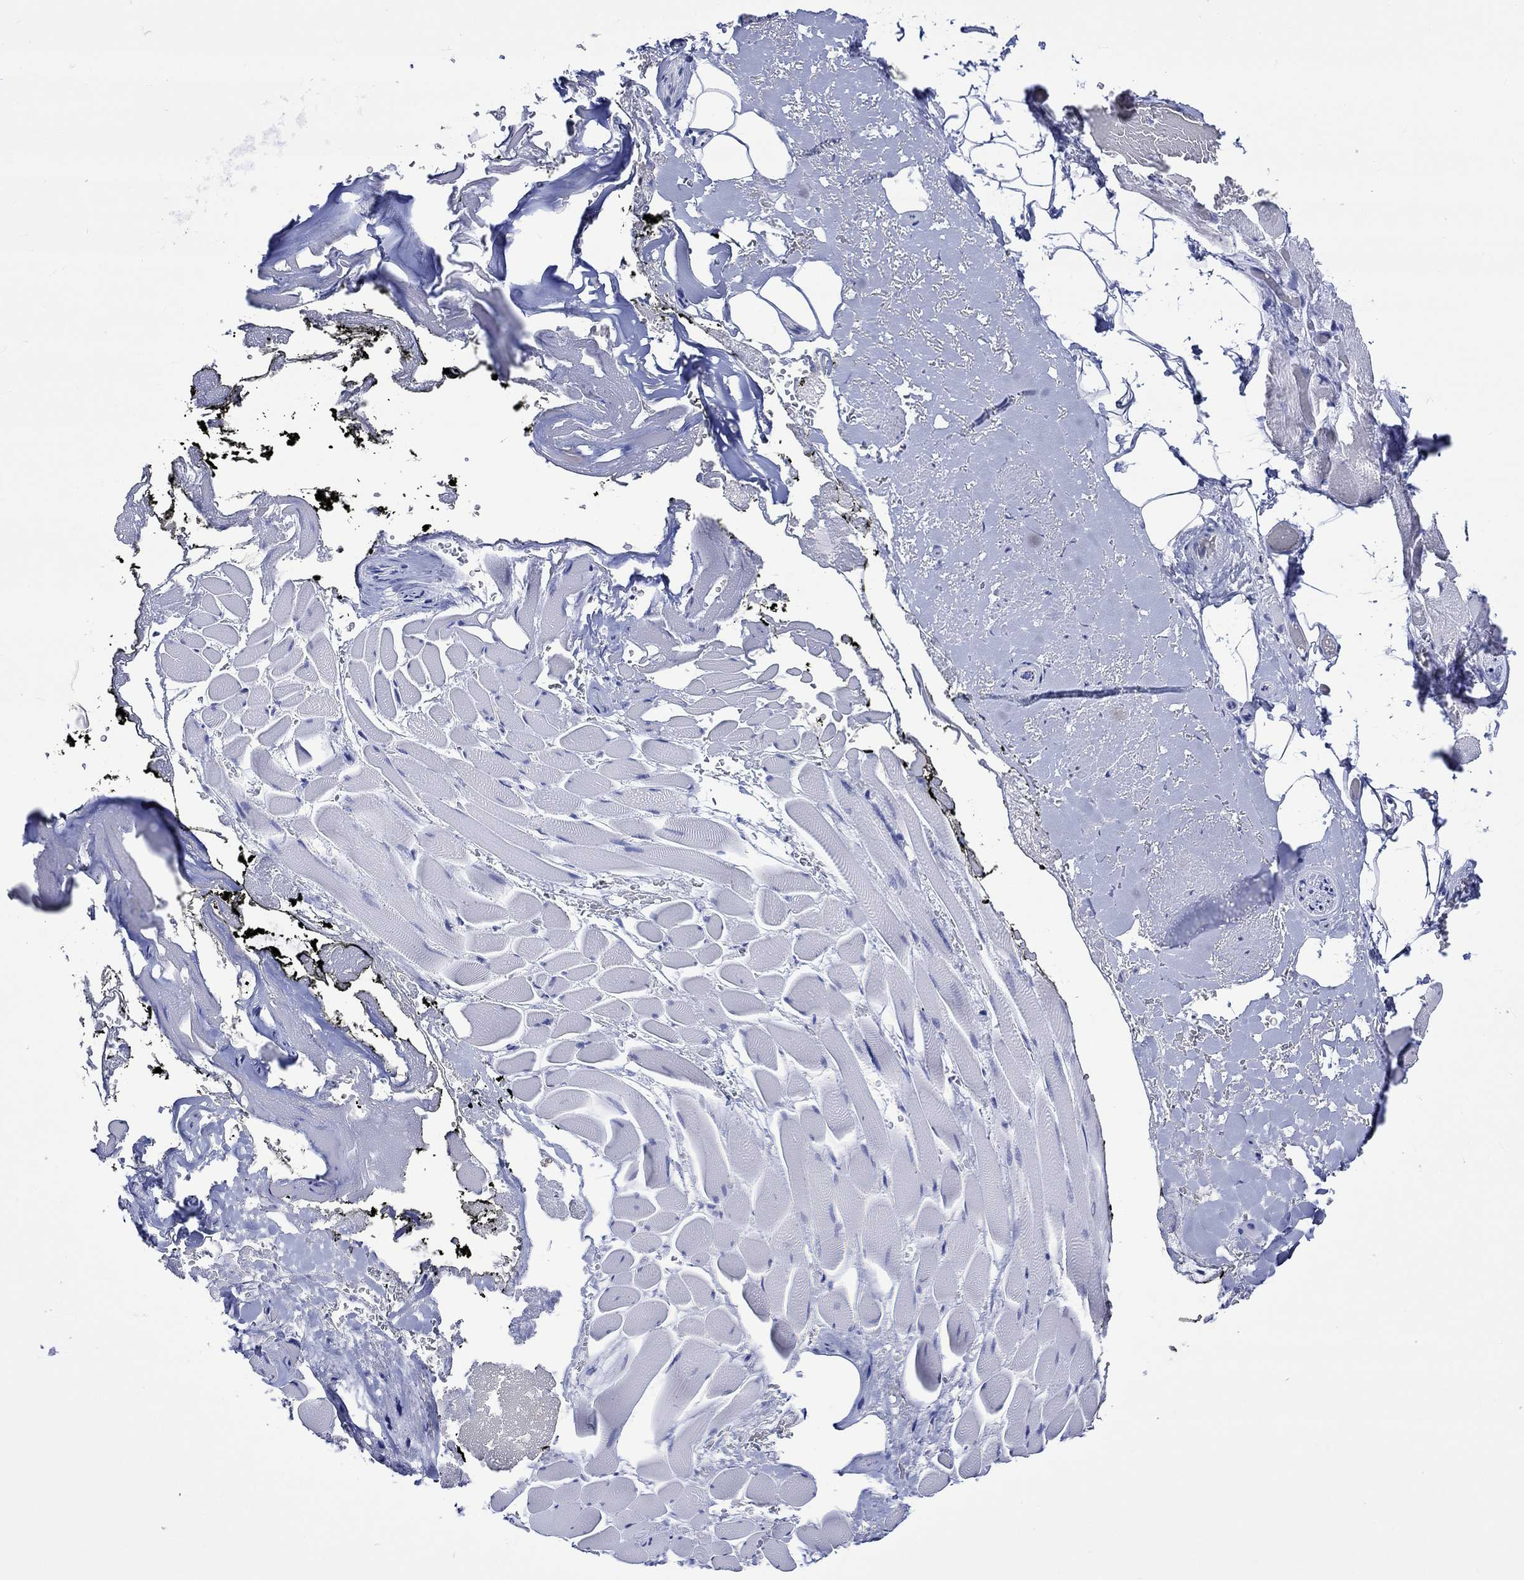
{"staining": {"intensity": "negative", "quantity": "none", "location": "none"}, "tissue": "adipose tissue", "cell_type": "Adipocytes", "image_type": "normal", "snomed": [{"axis": "morphology", "description": "Normal tissue, NOS"}, {"axis": "topography", "description": "Anal"}, {"axis": "topography", "description": "Peripheral nerve tissue"}], "caption": "Immunohistochemistry histopathology image of benign adipose tissue stained for a protein (brown), which demonstrates no expression in adipocytes. Brightfield microscopy of immunohistochemistry (IHC) stained with DAB (3,3'-diaminobenzidine) (brown) and hematoxylin (blue), captured at high magnification.", "gene": "HARBI1", "patient": {"sex": "male", "age": 53}}